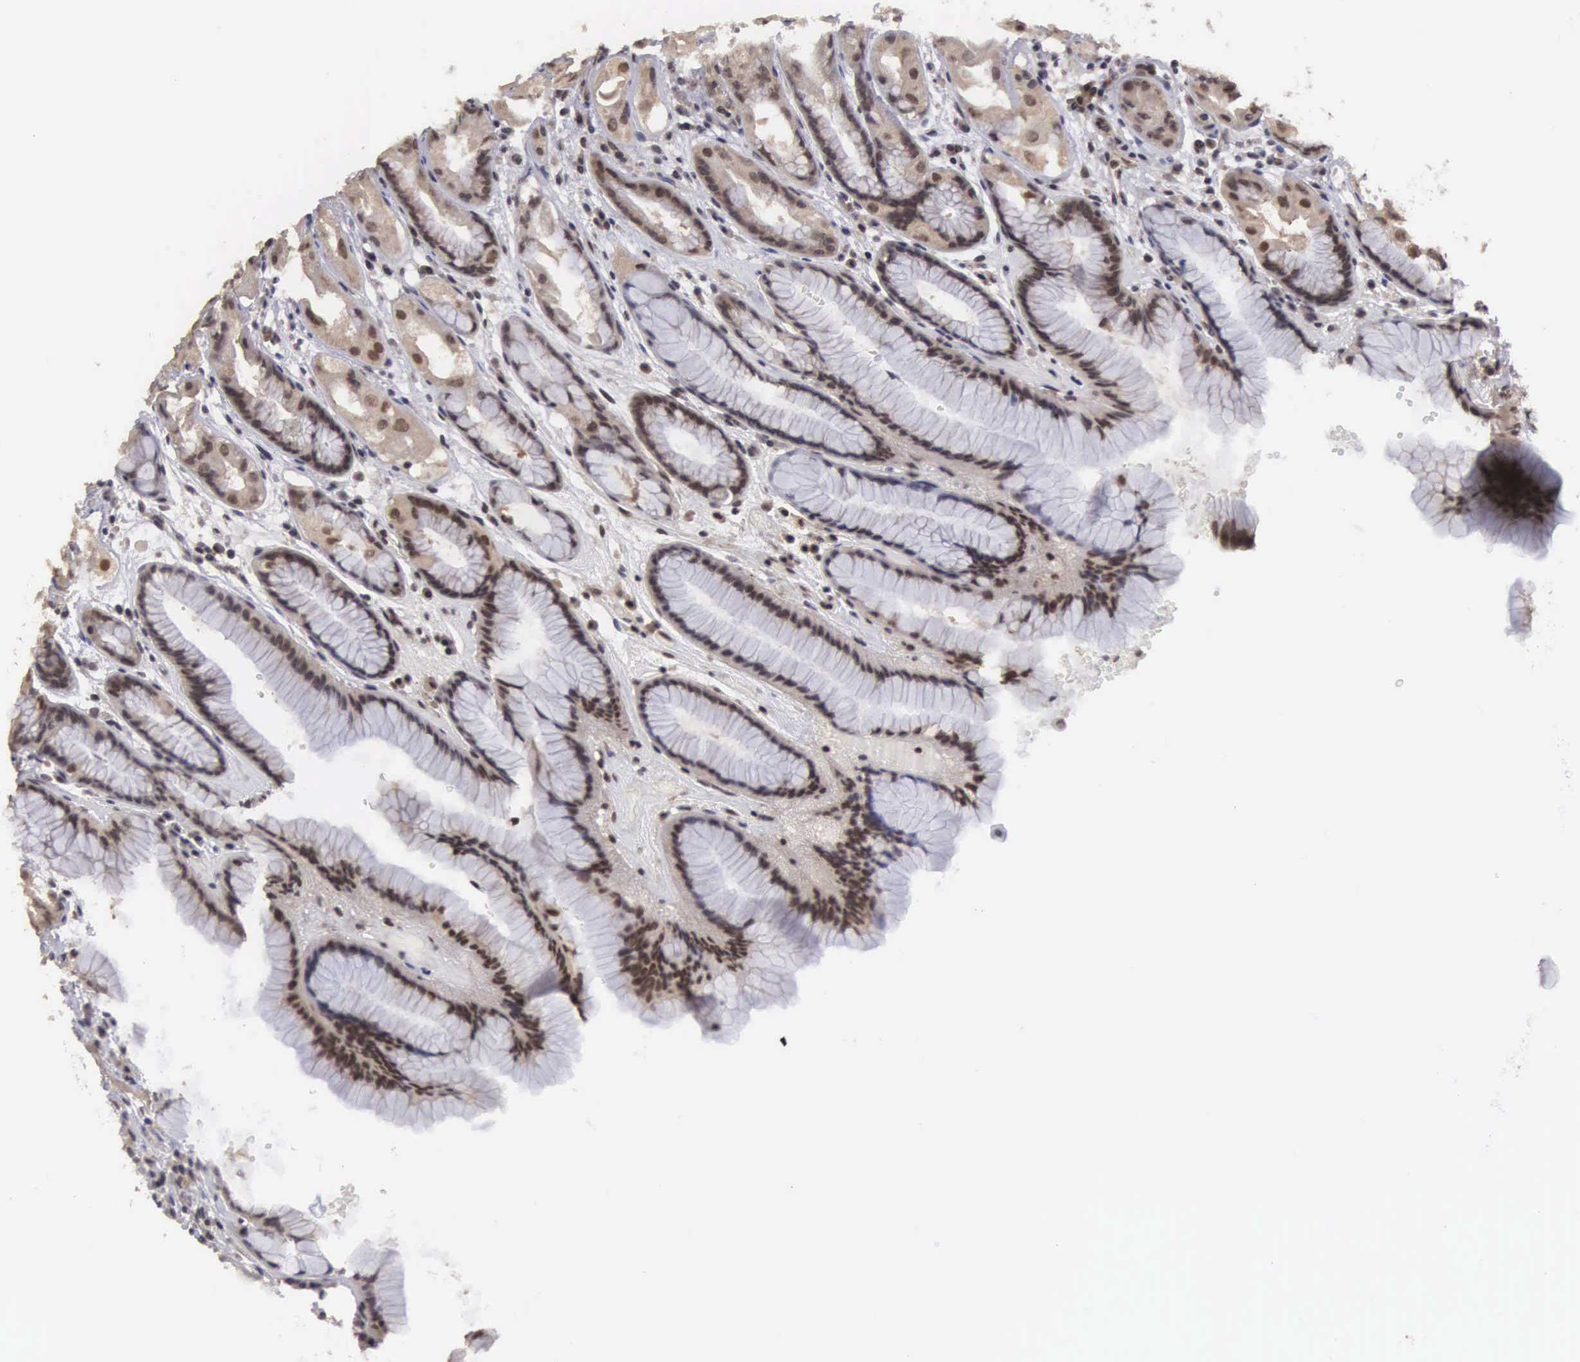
{"staining": {"intensity": "moderate", "quantity": ">75%", "location": "cytoplasmic/membranous,nuclear"}, "tissue": "stomach", "cell_type": "Glandular cells", "image_type": "normal", "snomed": [{"axis": "morphology", "description": "Normal tissue, NOS"}, {"axis": "topography", "description": "Stomach, upper"}], "caption": "The photomicrograph displays a brown stain indicating the presence of a protein in the cytoplasmic/membranous,nuclear of glandular cells in stomach.", "gene": "MORC2", "patient": {"sex": "female", "age": 75}}